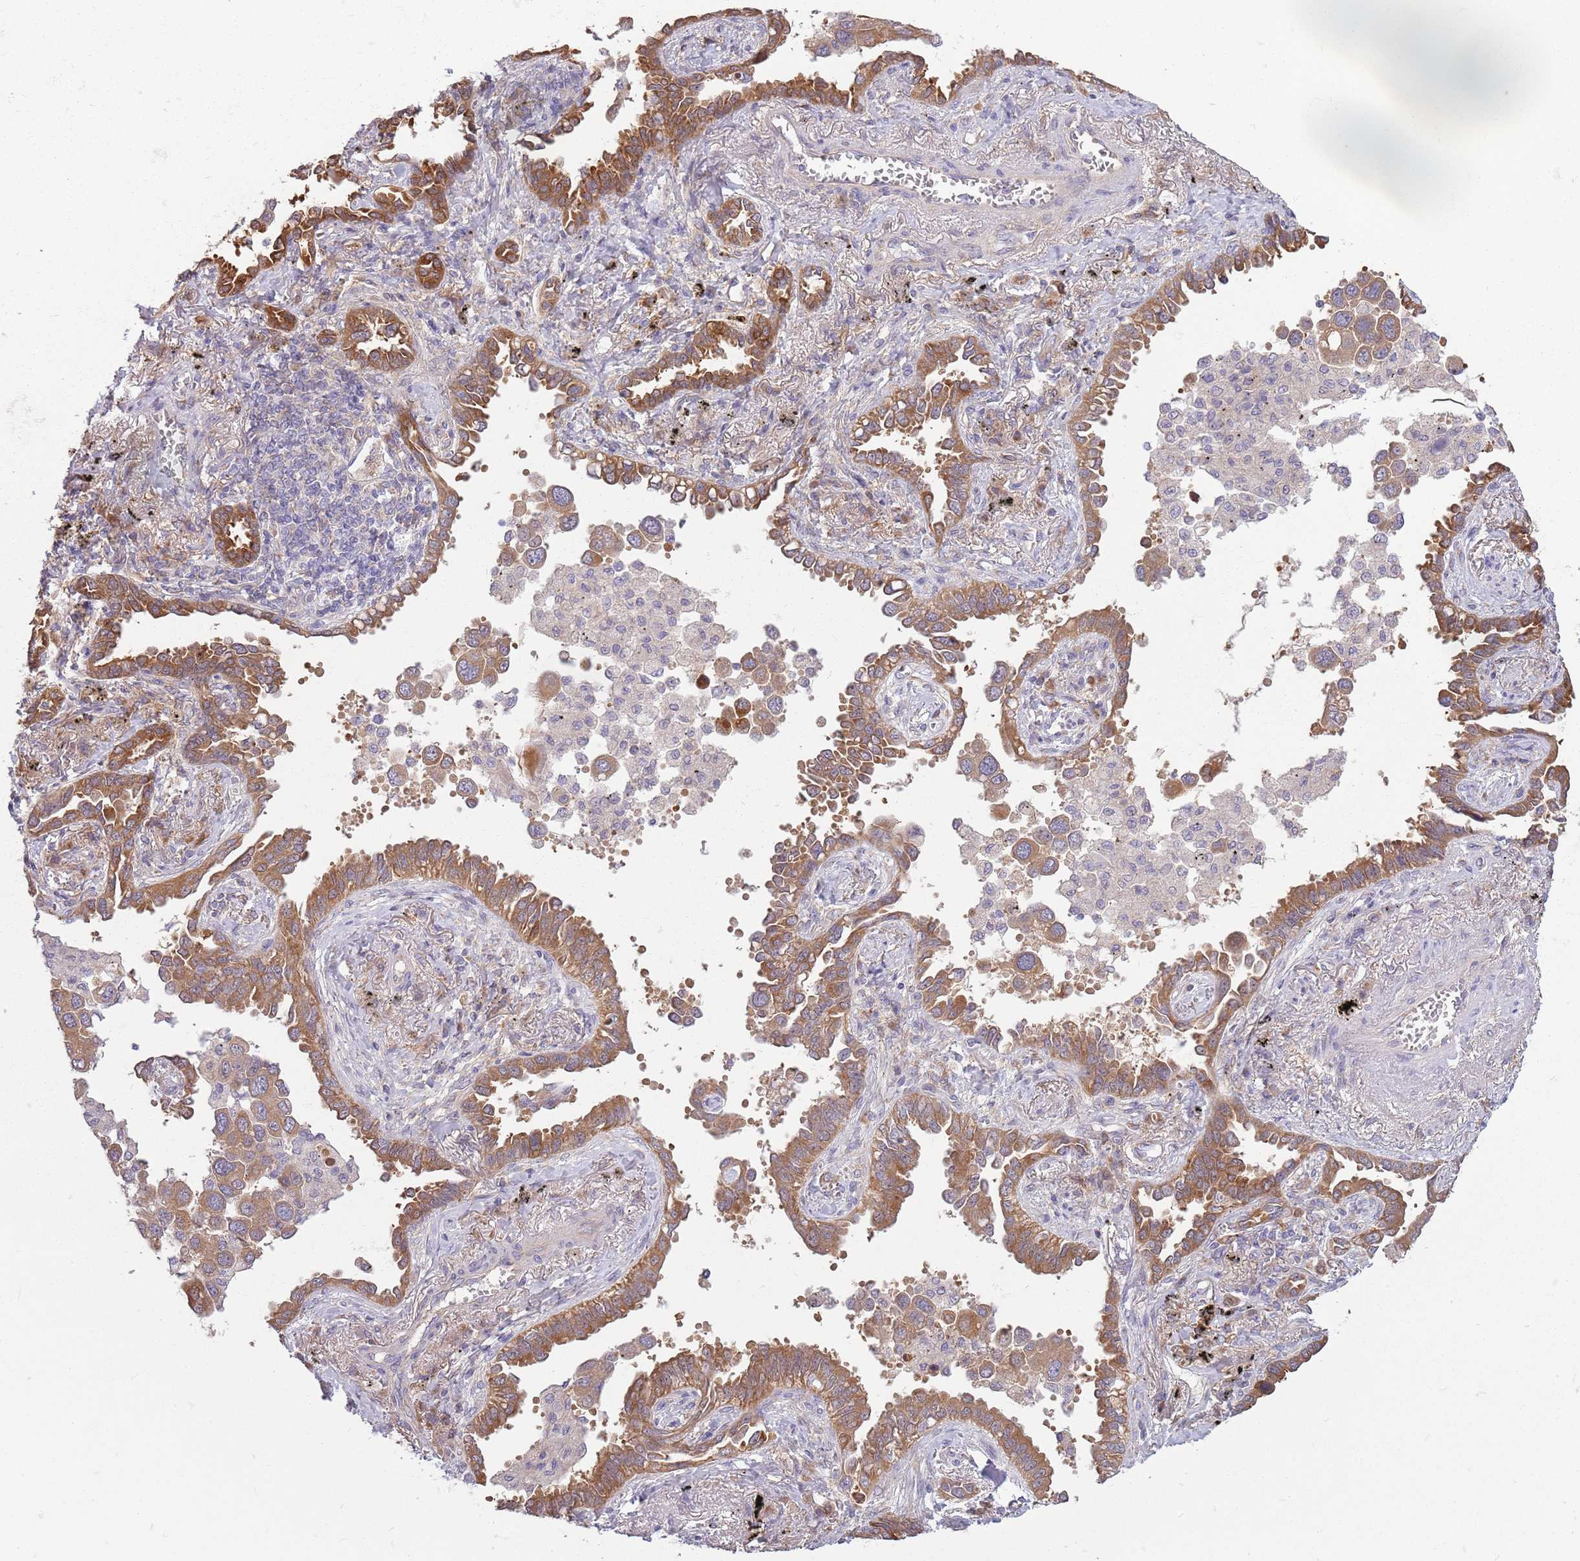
{"staining": {"intensity": "moderate", "quantity": ">75%", "location": "cytoplasmic/membranous"}, "tissue": "lung cancer", "cell_type": "Tumor cells", "image_type": "cancer", "snomed": [{"axis": "morphology", "description": "Adenocarcinoma, NOS"}, {"axis": "topography", "description": "Lung"}], "caption": "A brown stain highlights moderate cytoplasmic/membranous positivity of a protein in human adenocarcinoma (lung) tumor cells. Nuclei are stained in blue.", "gene": "COQ5", "patient": {"sex": "male", "age": 67}}